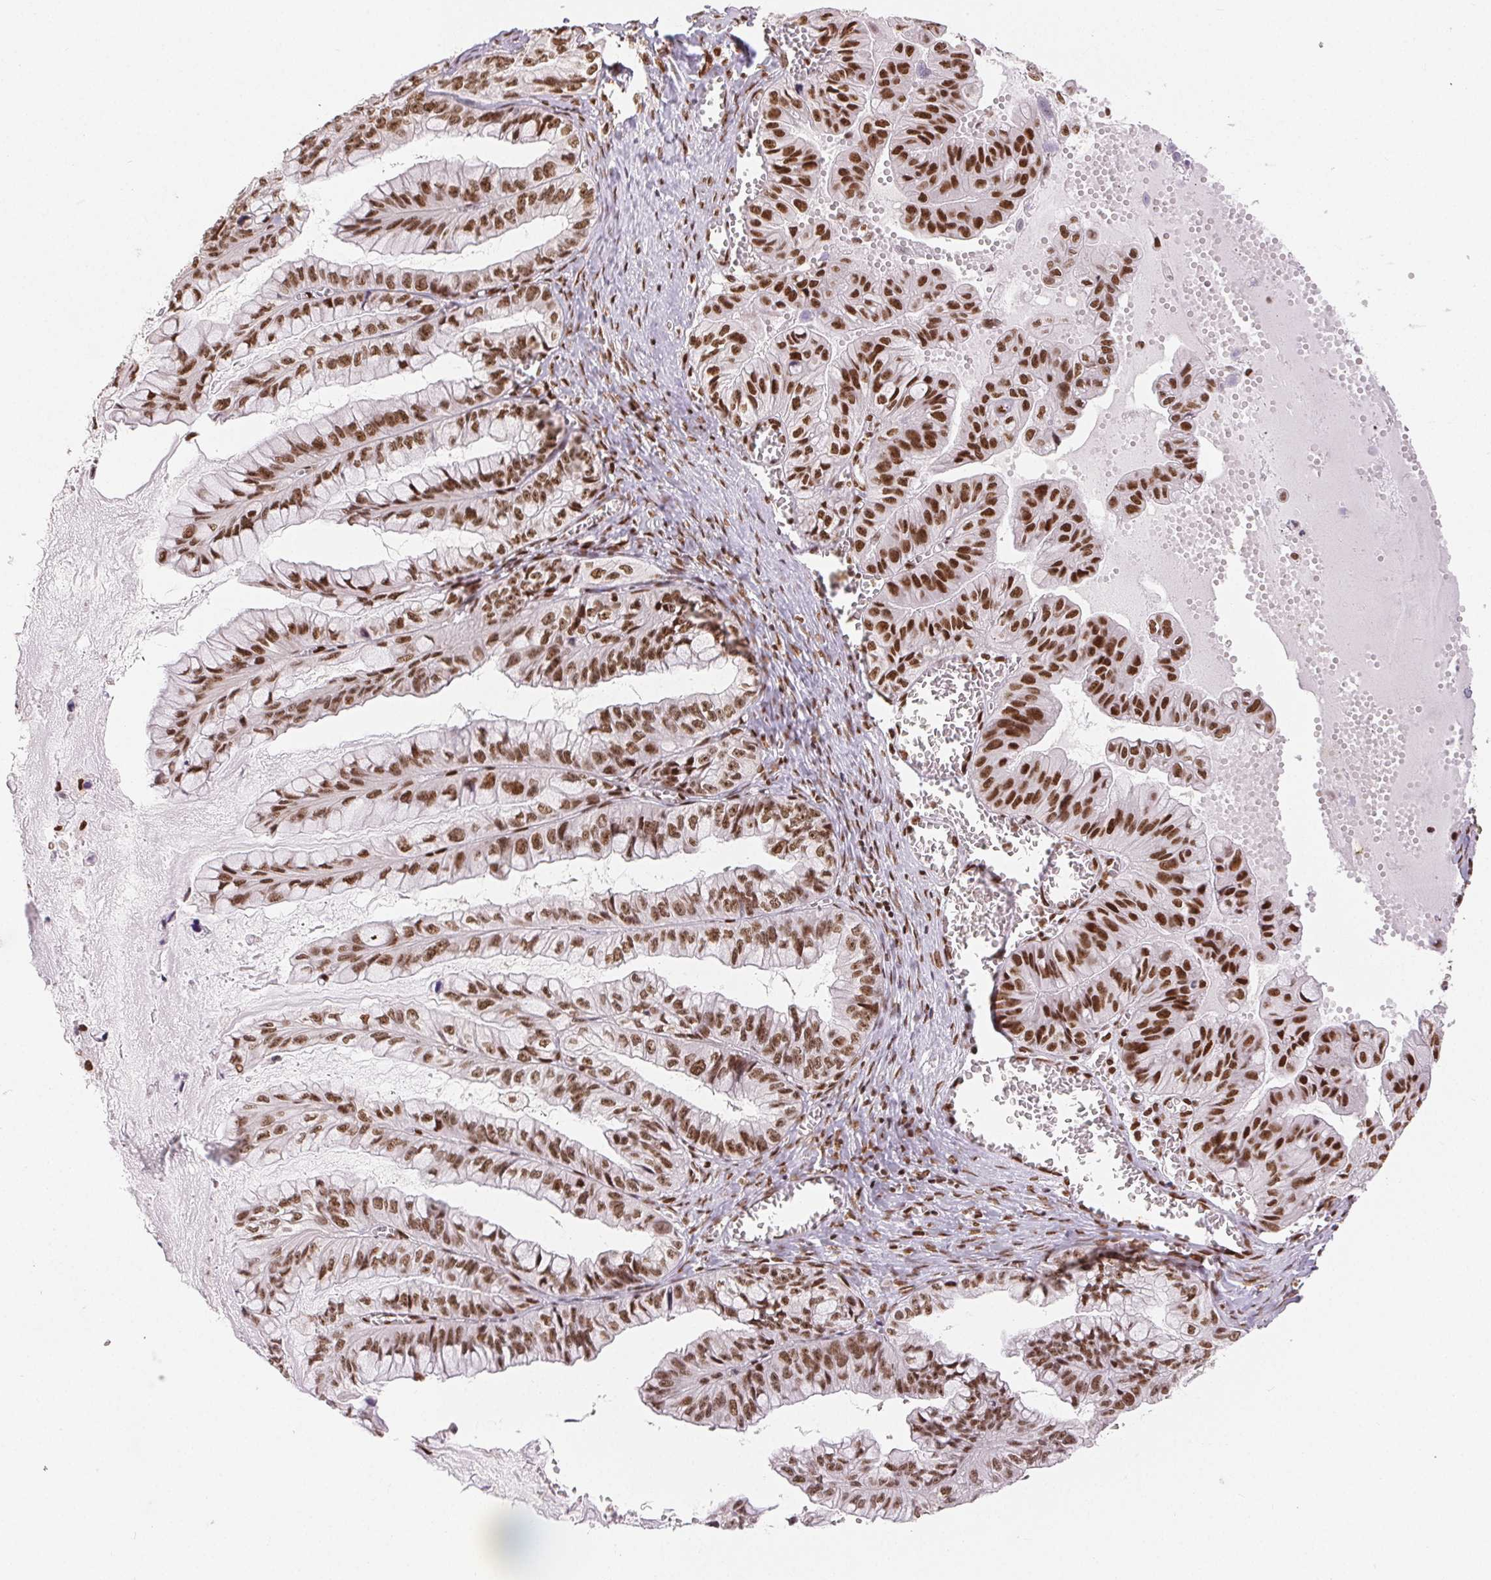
{"staining": {"intensity": "strong", "quantity": ">75%", "location": "nuclear"}, "tissue": "ovarian cancer", "cell_type": "Tumor cells", "image_type": "cancer", "snomed": [{"axis": "morphology", "description": "Cystadenocarcinoma, mucinous, NOS"}, {"axis": "topography", "description": "Ovary"}], "caption": "Strong nuclear protein expression is present in approximately >75% of tumor cells in ovarian mucinous cystadenocarcinoma. The staining is performed using DAB brown chromogen to label protein expression. The nuclei are counter-stained blue using hematoxylin.", "gene": "ZNF80", "patient": {"sex": "female", "age": 72}}